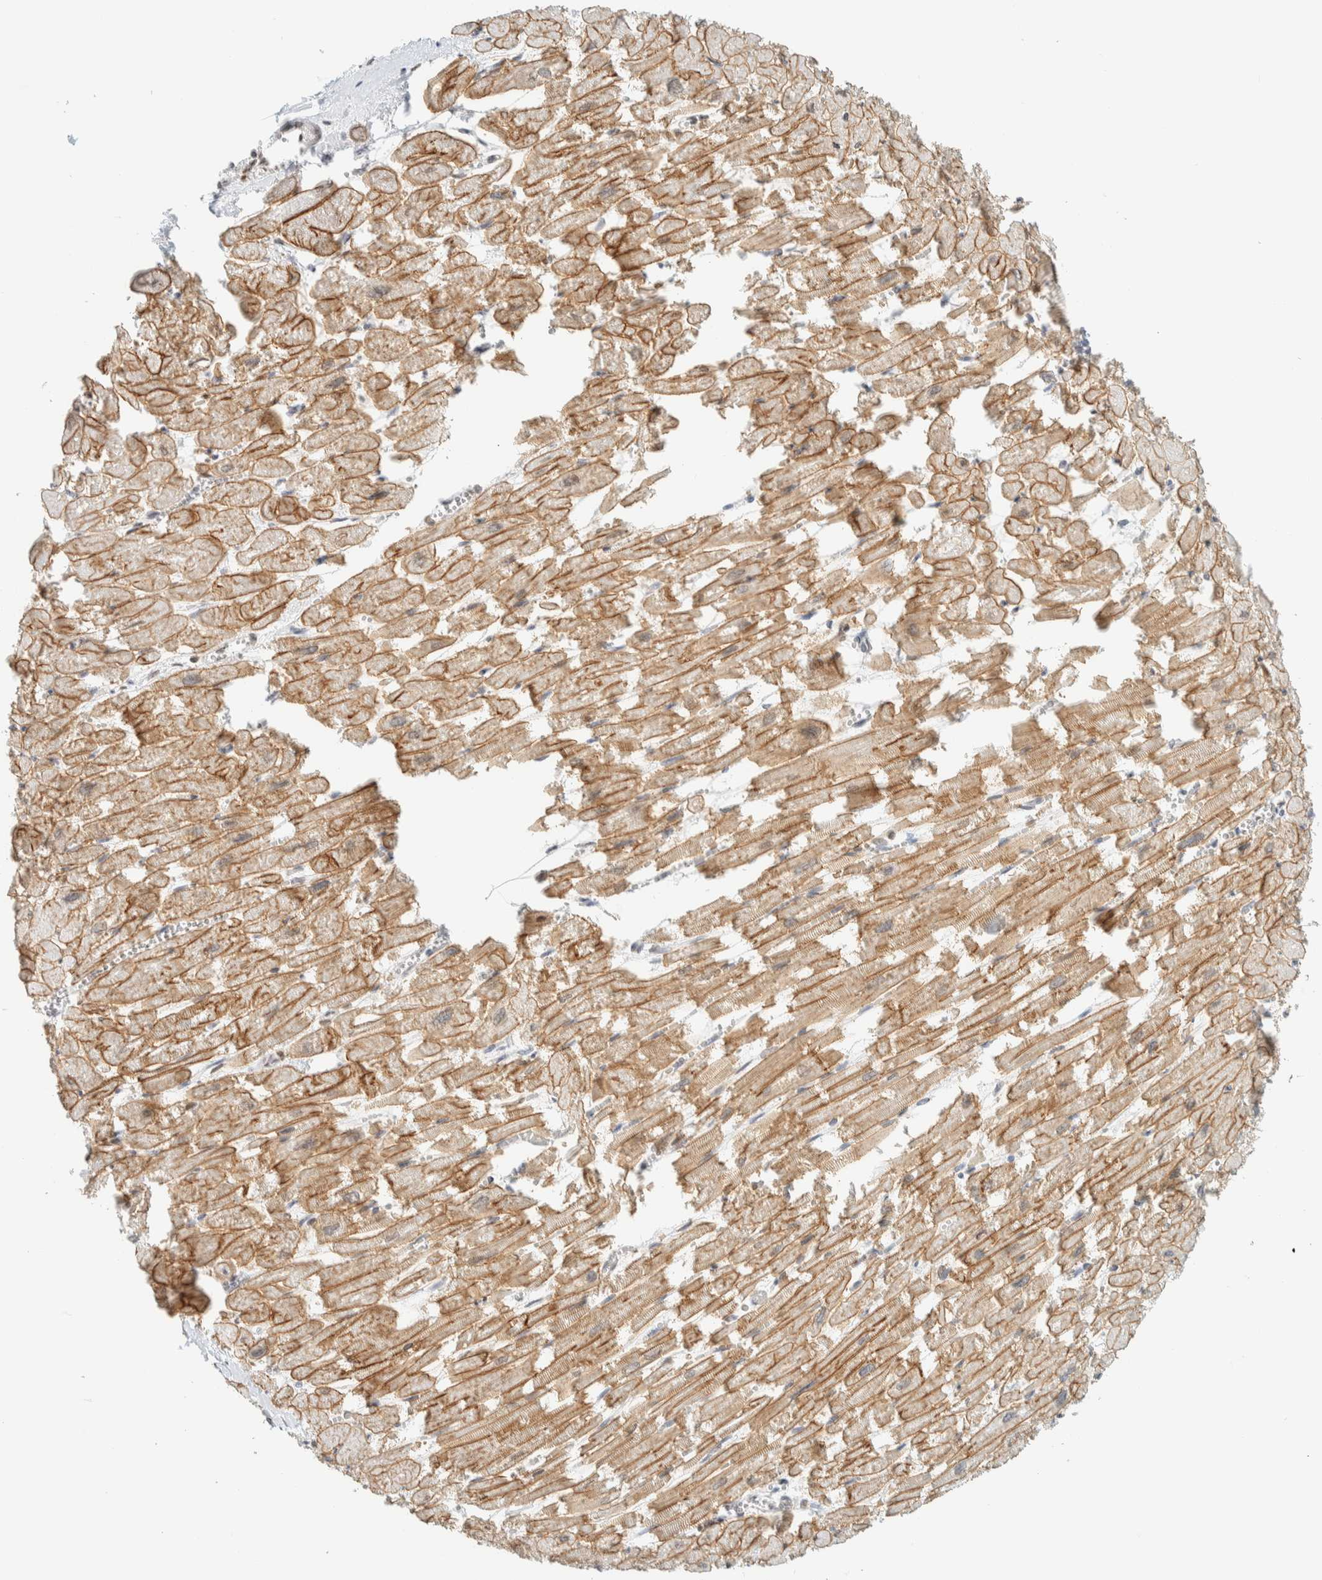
{"staining": {"intensity": "moderate", "quantity": ">75%", "location": "cytoplasmic/membranous"}, "tissue": "heart muscle", "cell_type": "Cardiomyocytes", "image_type": "normal", "snomed": [{"axis": "morphology", "description": "Normal tissue, NOS"}, {"axis": "topography", "description": "Heart"}], "caption": "A brown stain shows moderate cytoplasmic/membranous positivity of a protein in cardiomyocytes of unremarkable heart muscle. (Stains: DAB (3,3'-diaminobenzidine) in brown, nuclei in blue, Microscopy: brightfield microscopy at high magnification).", "gene": "C1QTNF12", "patient": {"sex": "male", "age": 54}}